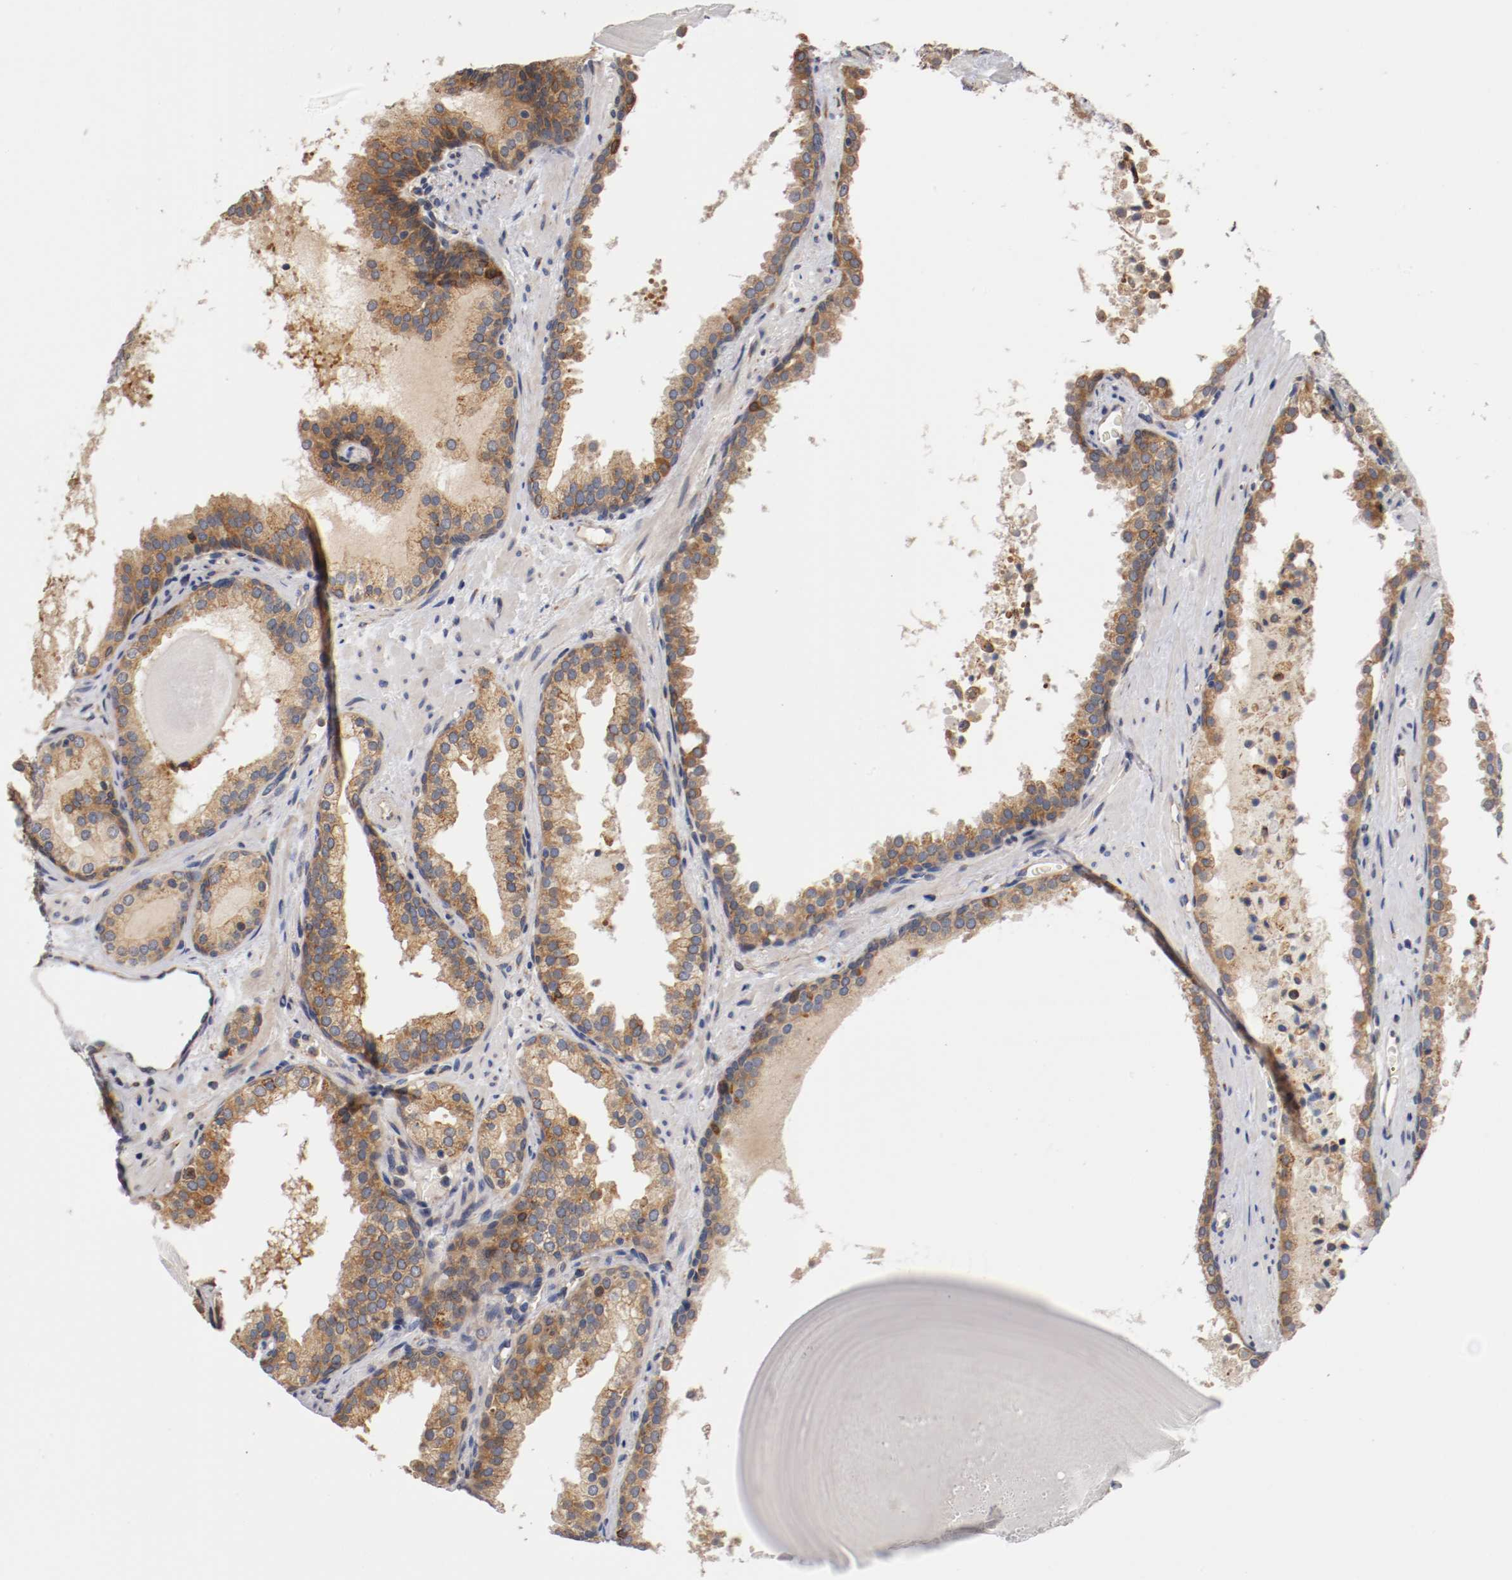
{"staining": {"intensity": "strong", "quantity": ">75%", "location": "cytoplasmic/membranous"}, "tissue": "prostate cancer", "cell_type": "Tumor cells", "image_type": "cancer", "snomed": [{"axis": "morphology", "description": "Adenocarcinoma, Low grade"}, {"axis": "topography", "description": "Prostate"}], "caption": "IHC histopathology image of neoplastic tissue: human prostate low-grade adenocarcinoma stained using IHC reveals high levels of strong protein expression localized specifically in the cytoplasmic/membranous of tumor cells, appearing as a cytoplasmic/membranous brown color.", "gene": "TNFSF13", "patient": {"sex": "male", "age": 63}}